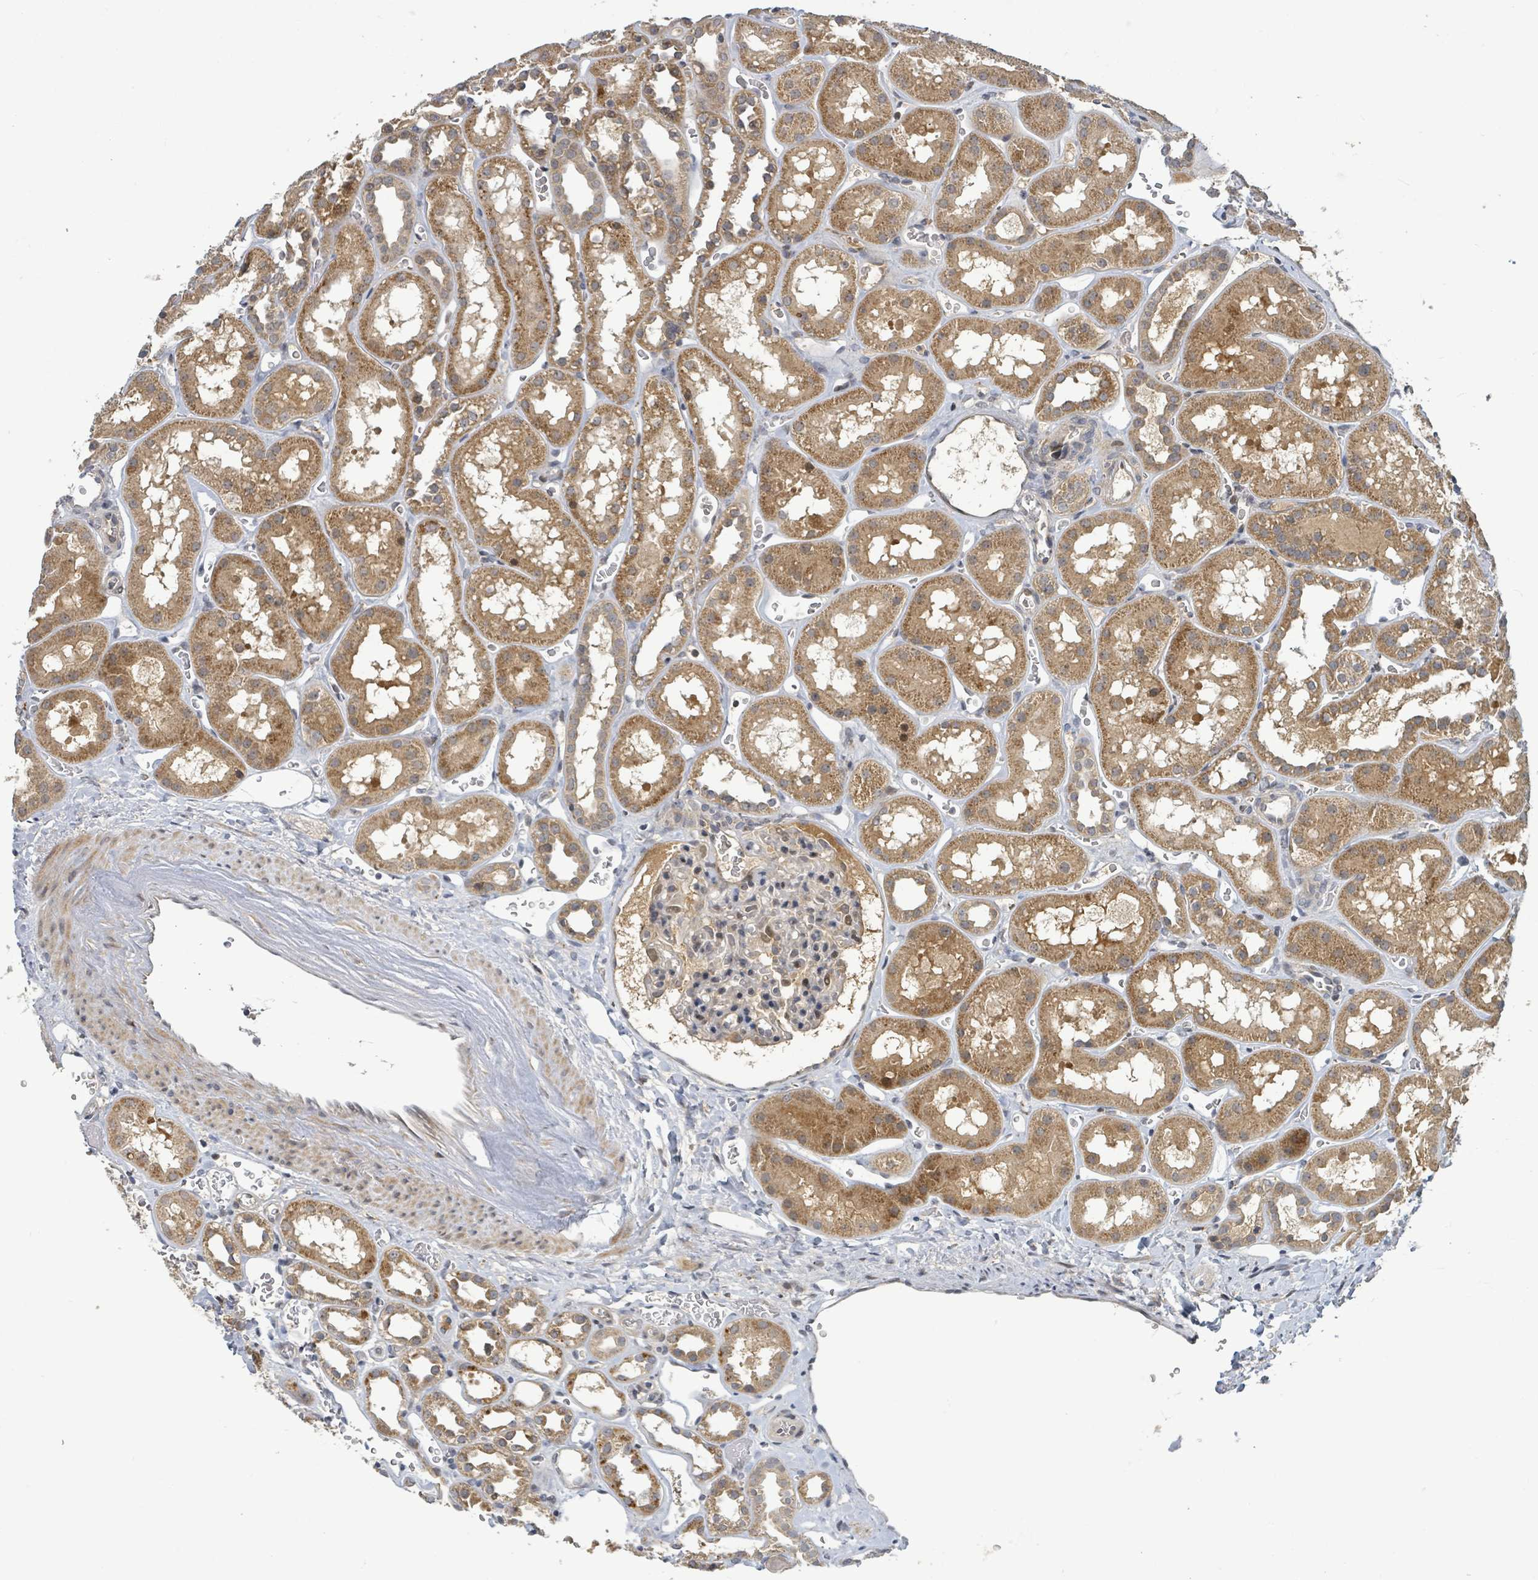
{"staining": {"intensity": "moderate", "quantity": "<25%", "location": "cytoplasmic/membranous,nuclear"}, "tissue": "kidney", "cell_type": "Cells in glomeruli", "image_type": "normal", "snomed": [{"axis": "morphology", "description": "Normal tissue, NOS"}, {"axis": "topography", "description": "Kidney"}], "caption": "An immunohistochemistry image of normal tissue is shown. Protein staining in brown shows moderate cytoplasmic/membranous,nuclear positivity in kidney within cells in glomeruli.", "gene": "ITGA11", "patient": {"sex": "female", "age": 41}}